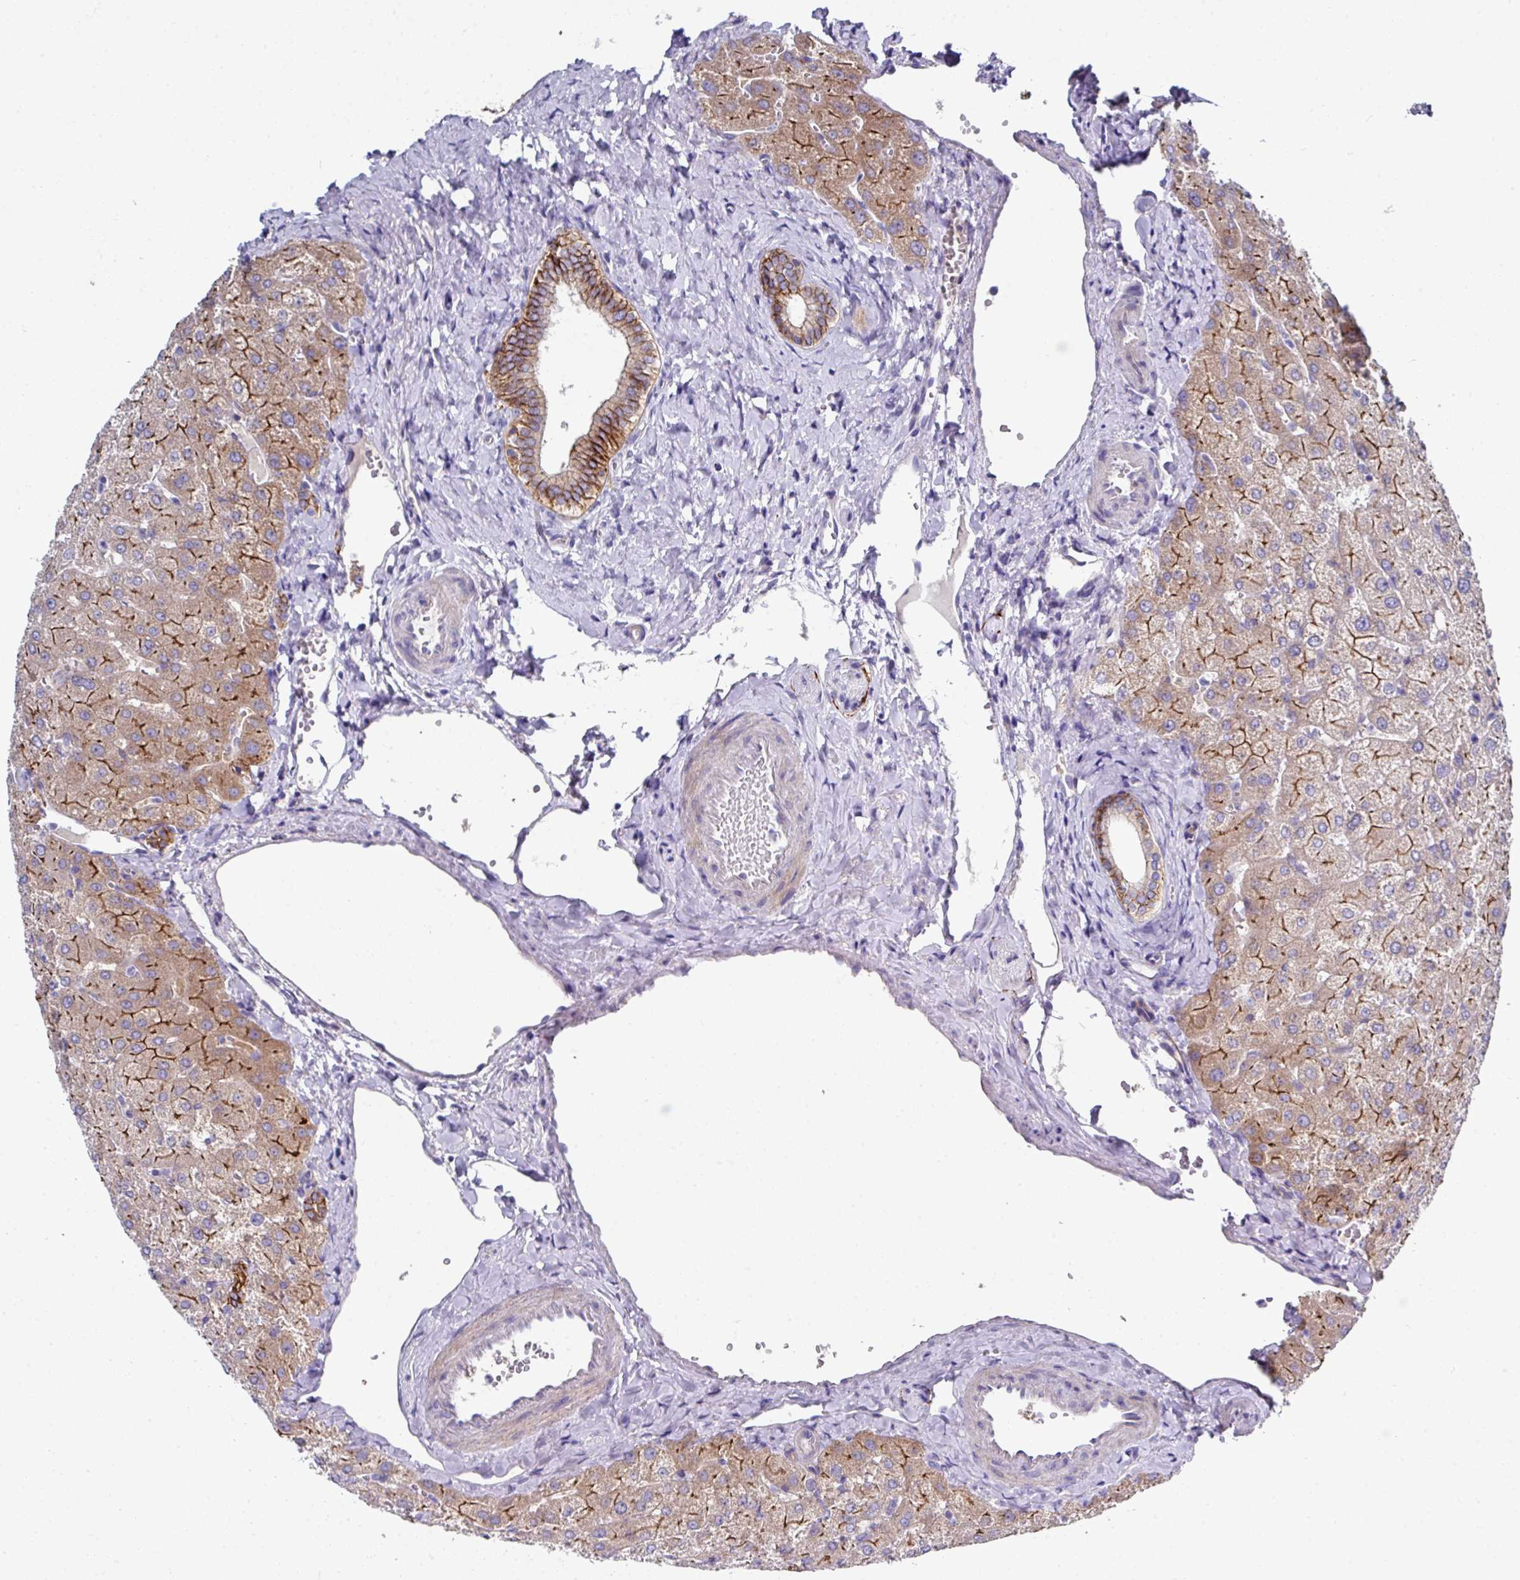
{"staining": {"intensity": "moderate", "quantity": ">75%", "location": "cytoplasmic/membranous"}, "tissue": "liver", "cell_type": "Cholangiocytes", "image_type": "normal", "snomed": [{"axis": "morphology", "description": "Normal tissue, NOS"}, {"axis": "topography", "description": "Liver"}], "caption": "Moderate cytoplasmic/membranous staining for a protein is present in approximately >75% of cholangiocytes of normal liver using IHC.", "gene": "CLDN1", "patient": {"sex": "female", "age": 54}}